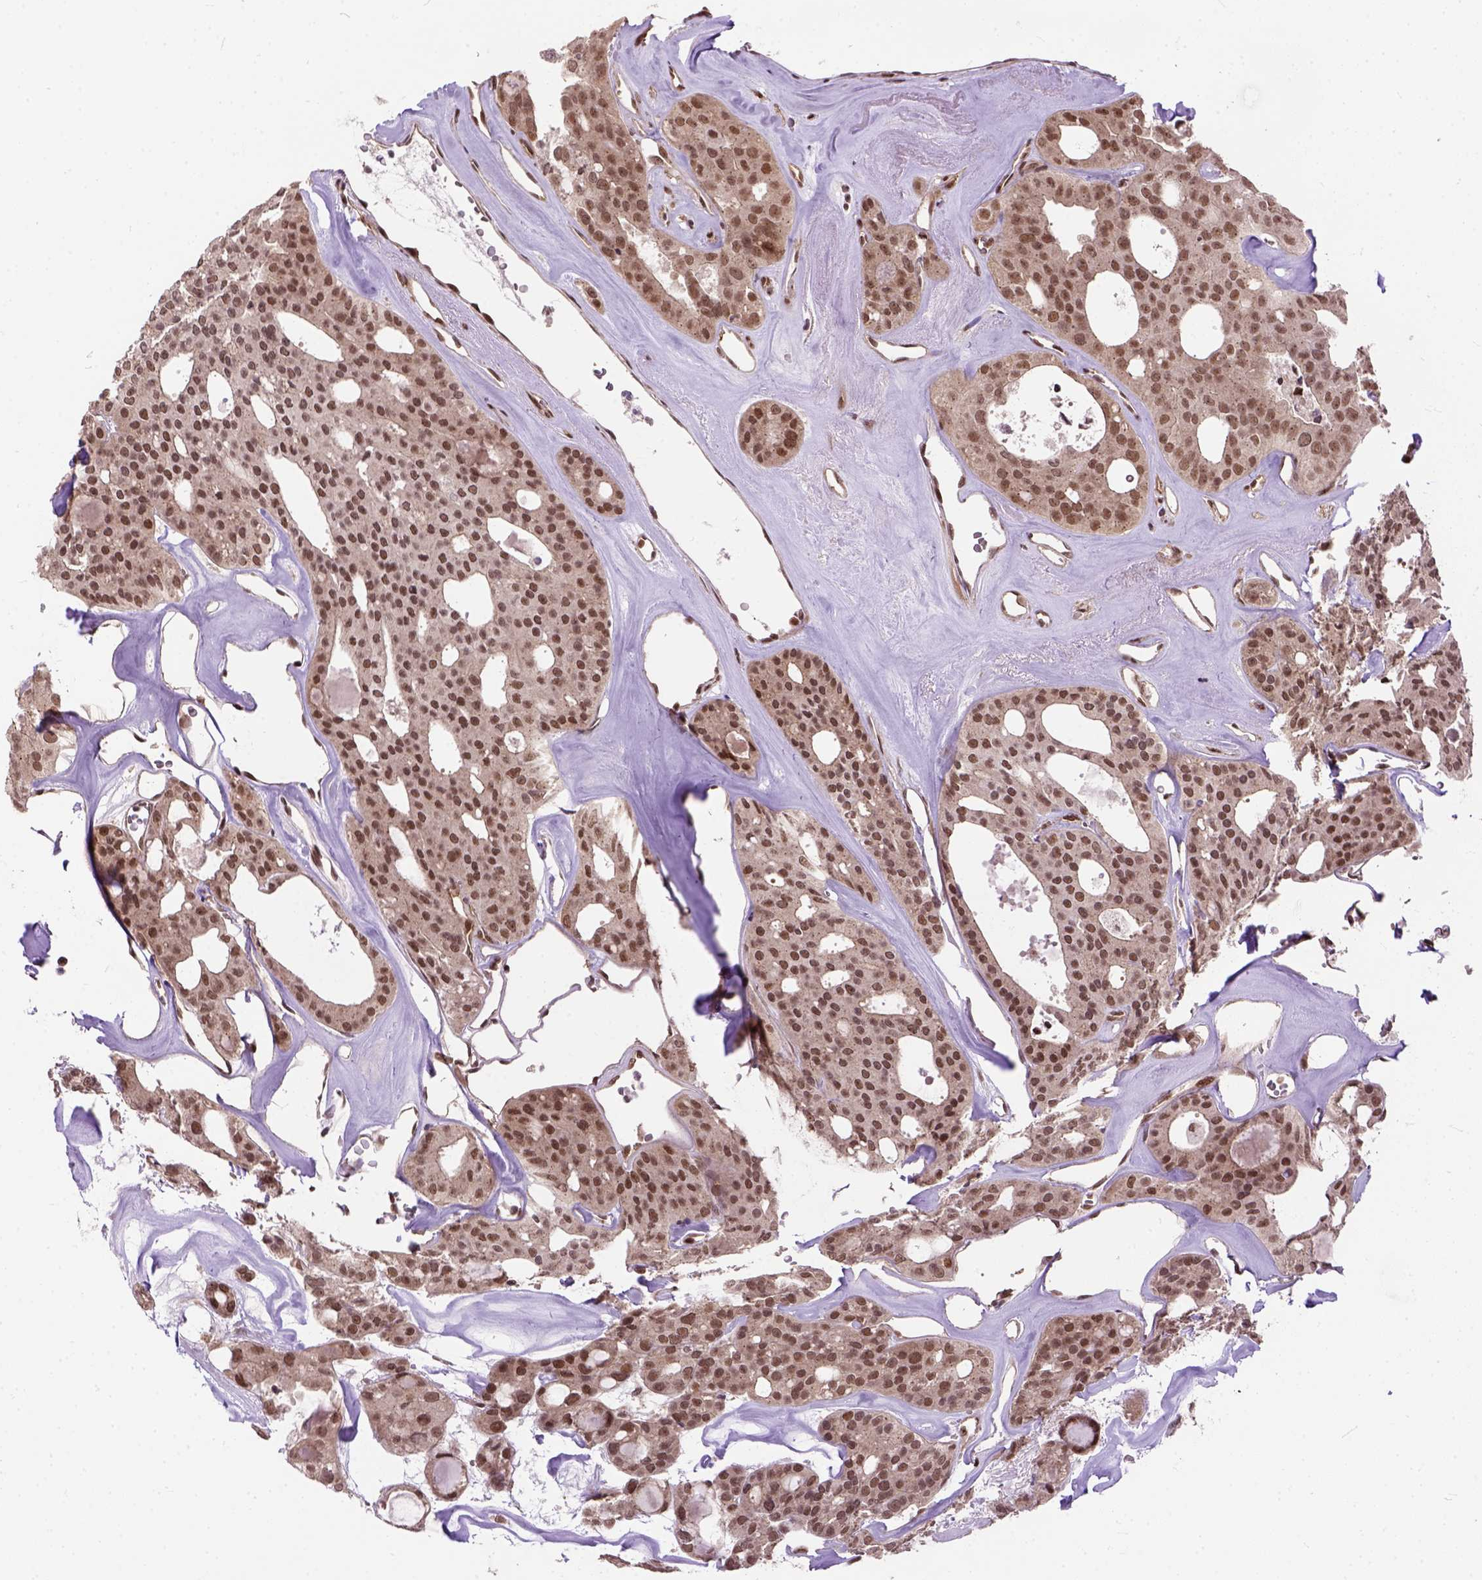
{"staining": {"intensity": "moderate", "quantity": ">75%", "location": "nuclear"}, "tissue": "thyroid cancer", "cell_type": "Tumor cells", "image_type": "cancer", "snomed": [{"axis": "morphology", "description": "Follicular adenoma carcinoma, NOS"}, {"axis": "topography", "description": "Thyroid gland"}], "caption": "High-magnification brightfield microscopy of thyroid cancer stained with DAB (3,3'-diaminobenzidine) (brown) and counterstained with hematoxylin (blue). tumor cells exhibit moderate nuclear positivity is present in approximately>75% of cells.", "gene": "ZNF630", "patient": {"sex": "male", "age": 75}}